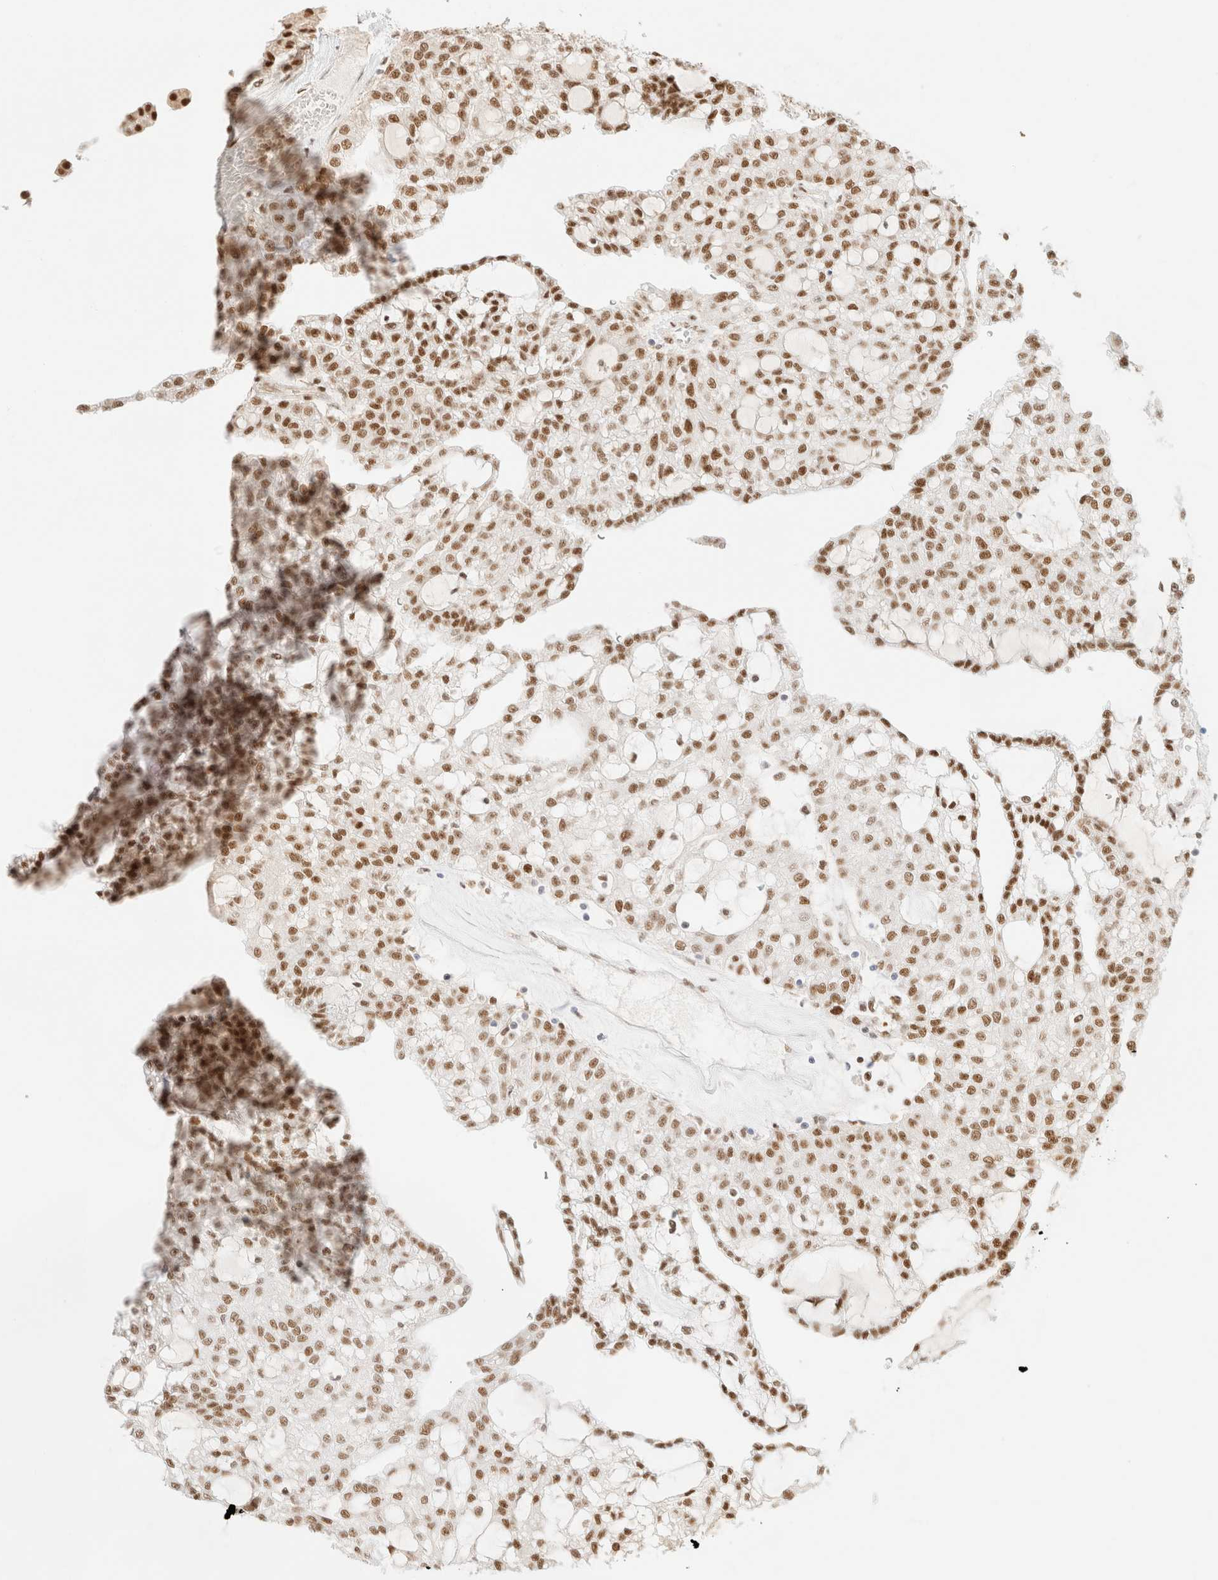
{"staining": {"intensity": "moderate", "quantity": ">75%", "location": "nuclear"}, "tissue": "renal cancer", "cell_type": "Tumor cells", "image_type": "cancer", "snomed": [{"axis": "morphology", "description": "Adenocarcinoma, NOS"}, {"axis": "topography", "description": "Kidney"}], "caption": "A high-resolution micrograph shows IHC staining of renal adenocarcinoma, which reveals moderate nuclear expression in about >75% of tumor cells.", "gene": "ZNF768", "patient": {"sex": "male", "age": 63}}